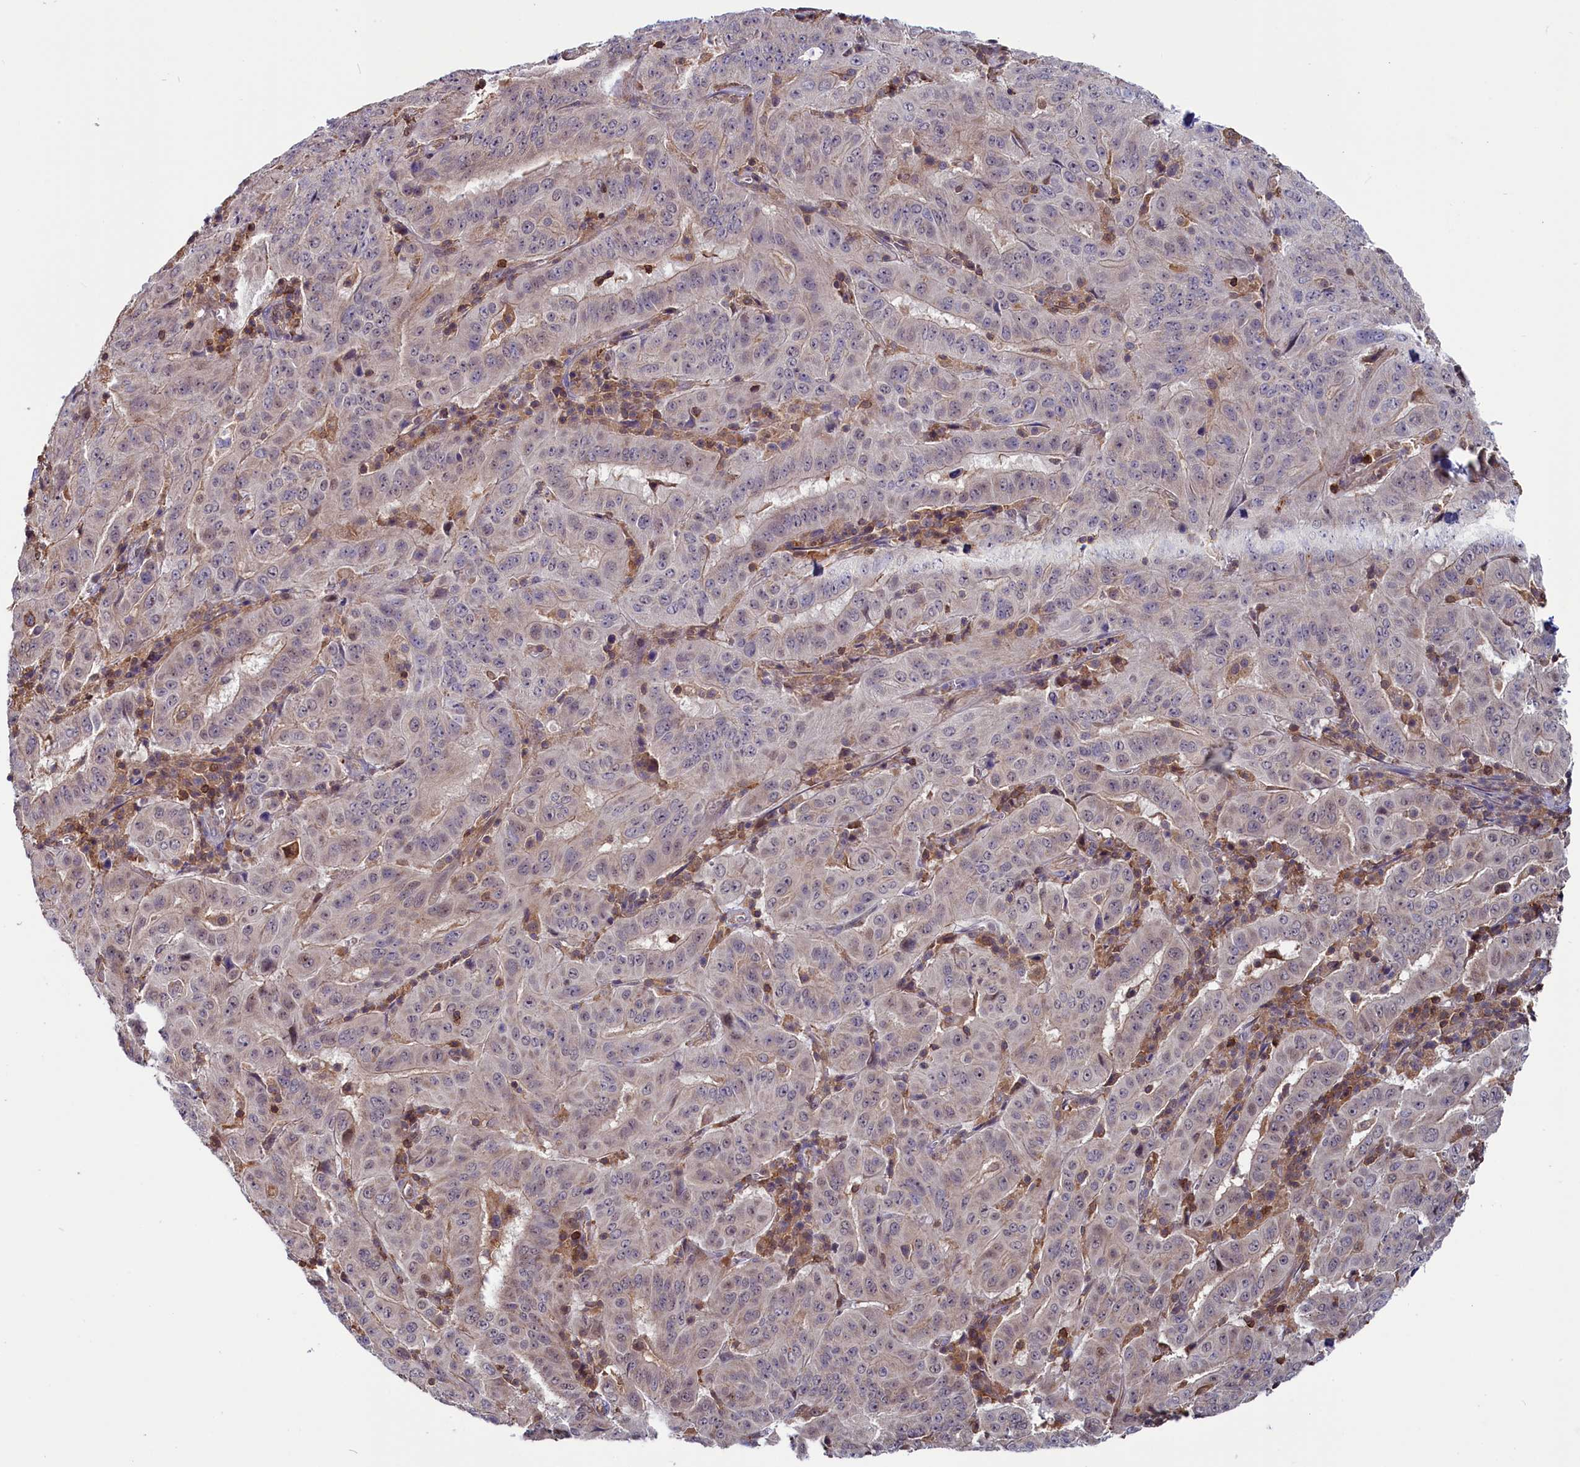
{"staining": {"intensity": "negative", "quantity": "none", "location": "none"}, "tissue": "pancreatic cancer", "cell_type": "Tumor cells", "image_type": "cancer", "snomed": [{"axis": "morphology", "description": "Adenocarcinoma, NOS"}, {"axis": "topography", "description": "Pancreas"}], "caption": "Immunohistochemistry (IHC) image of neoplastic tissue: pancreatic cancer stained with DAB (3,3'-diaminobenzidine) reveals no significant protein positivity in tumor cells. The staining was performed using DAB to visualize the protein expression in brown, while the nuclei were stained in blue with hematoxylin (Magnification: 20x).", "gene": "CIAPIN1", "patient": {"sex": "male", "age": 63}}